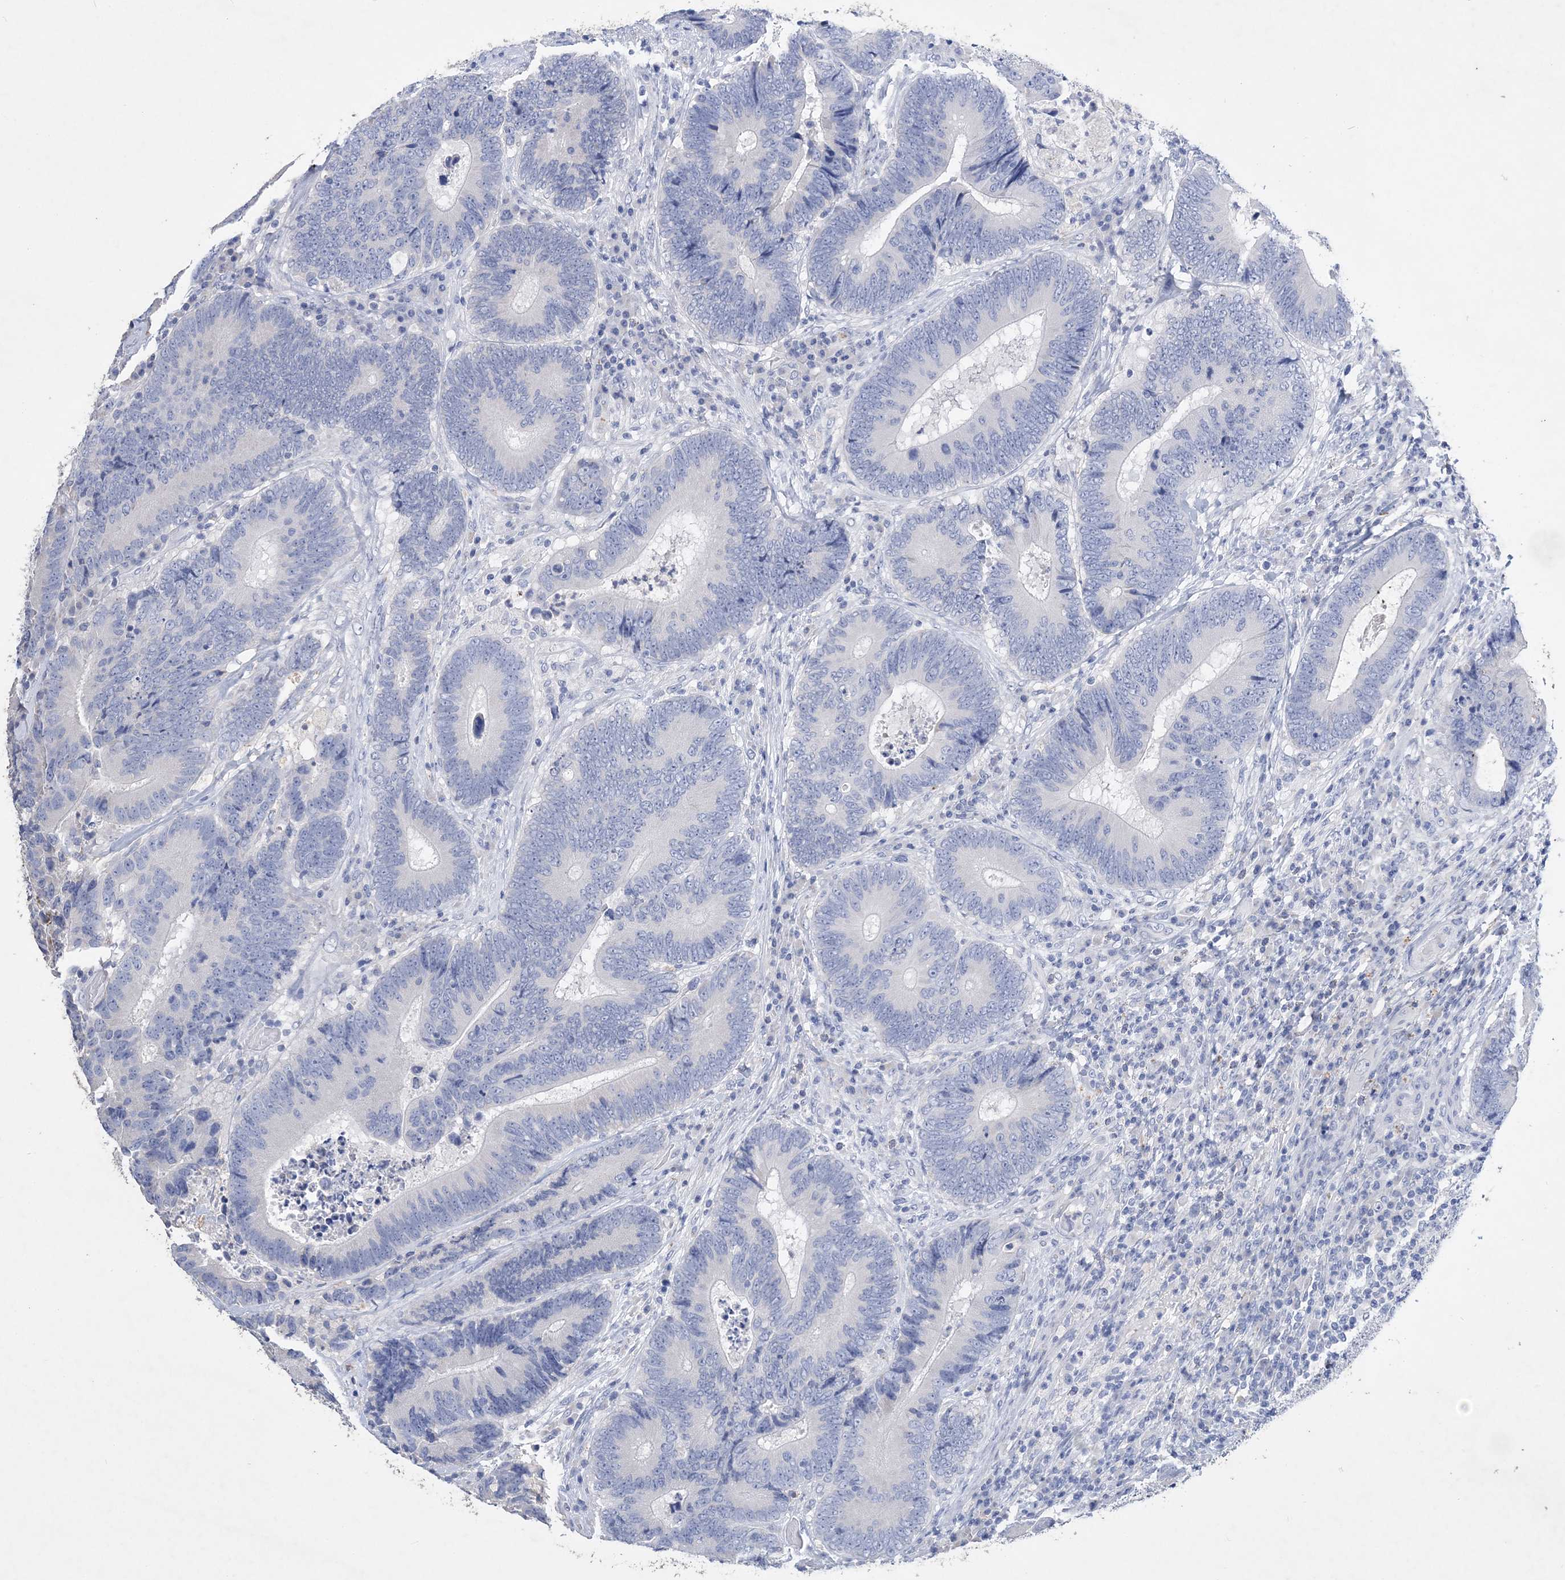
{"staining": {"intensity": "negative", "quantity": "none", "location": "none"}, "tissue": "colorectal cancer", "cell_type": "Tumor cells", "image_type": "cancer", "snomed": [{"axis": "morphology", "description": "Adenocarcinoma, NOS"}, {"axis": "topography", "description": "Colon"}], "caption": "Human colorectal cancer (adenocarcinoma) stained for a protein using IHC displays no staining in tumor cells.", "gene": "COPS8", "patient": {"sex": "female", "age": 78}}